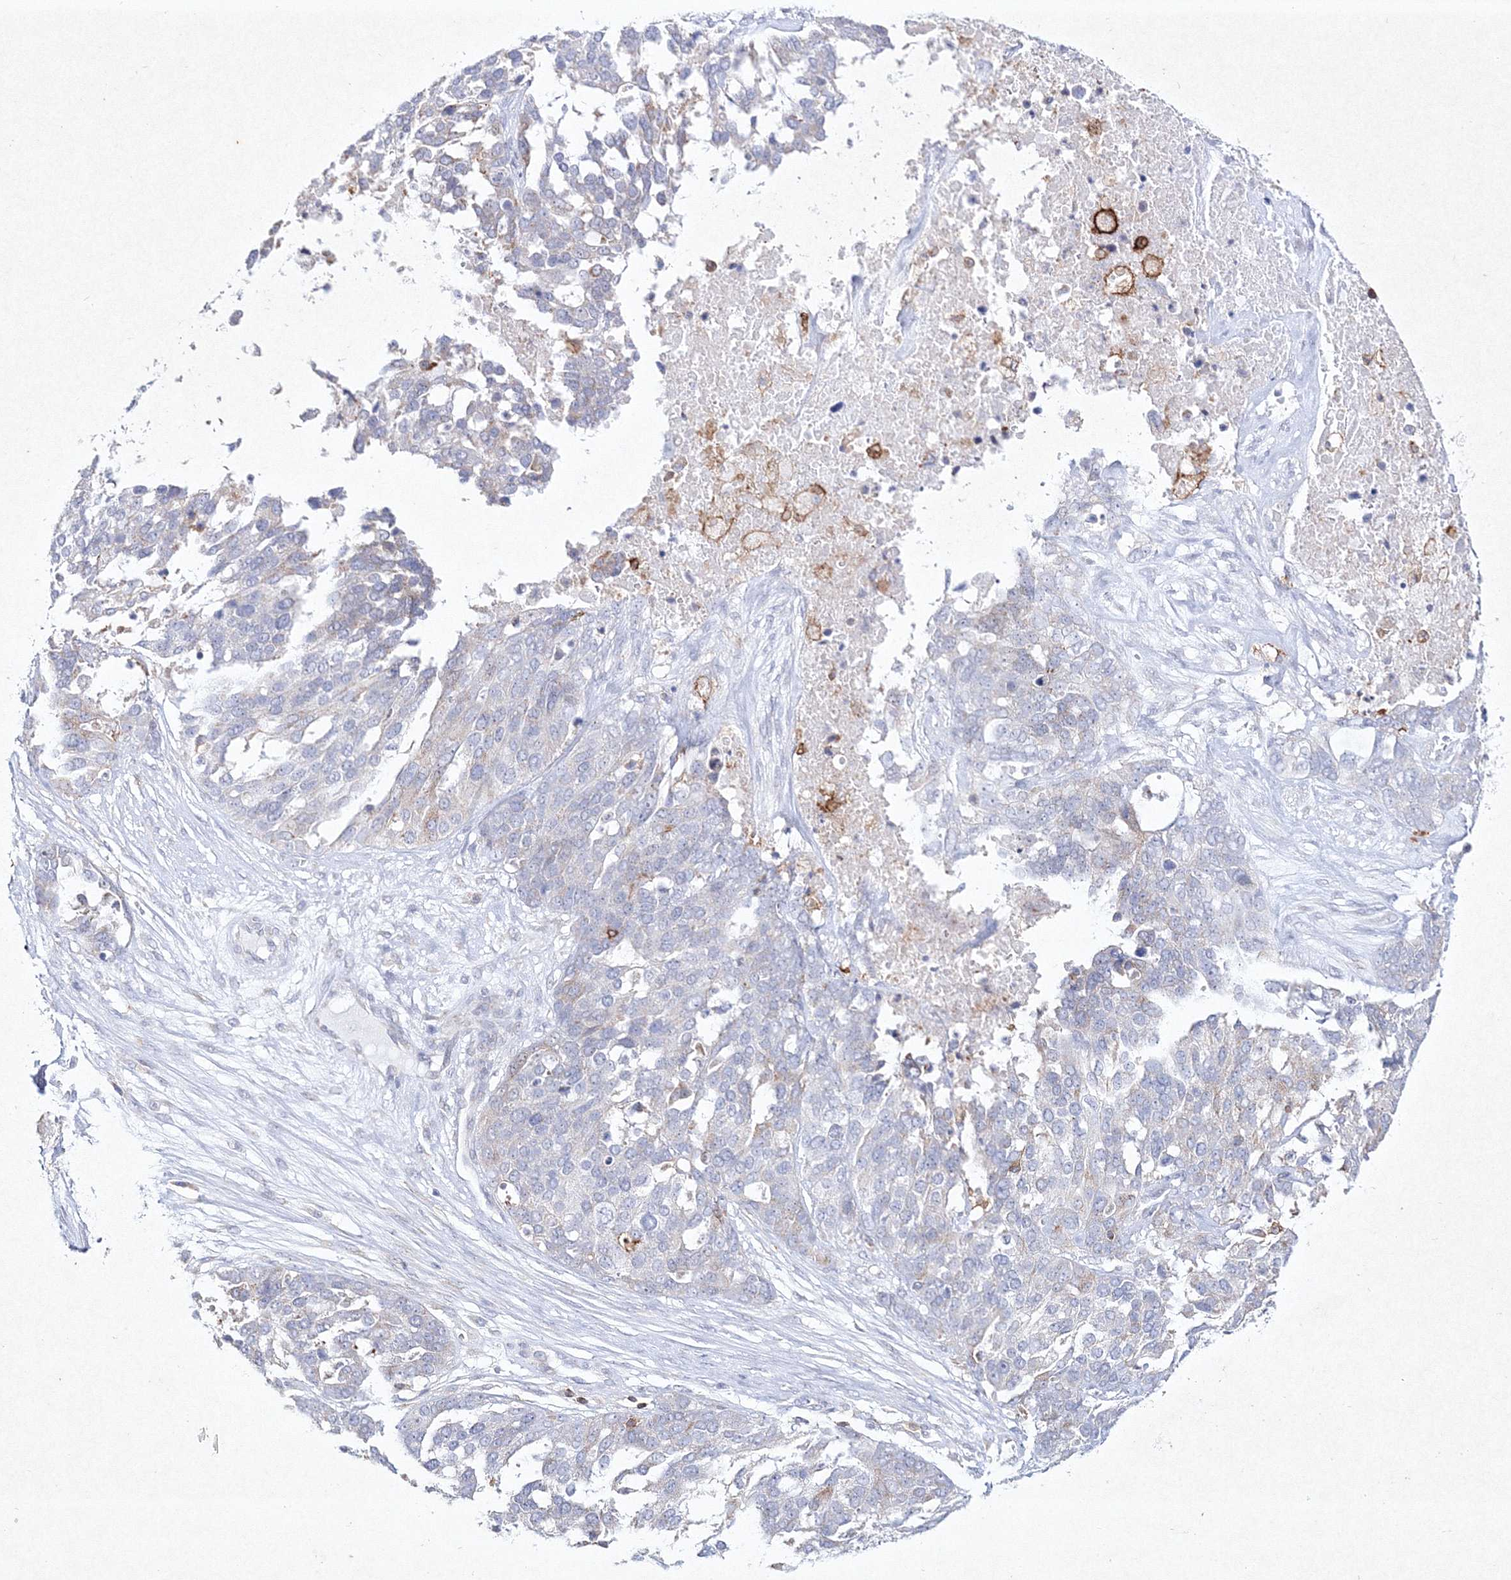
{"staining": {"intensity": "weak", "quantity": "<25%", "location": "cytoplasmic/membranous"}, "tissue": "ovarian cancer", "cell_type": "Tumor cells", "image_type": "cancer", "snomed": [{"axis": "morphology", "description": "Cystadenocarcinoma, serous, NOS"}, {"axis": "topography", "description": "Ovary"}], "caption": "DAB immunohistochemical staining of human ovarian cancer (serous cystadenocarcinoma) displays no significant positivity in tumor cells.", "gene": "HCST", "patient": {"sex": "female", "age": 44}}